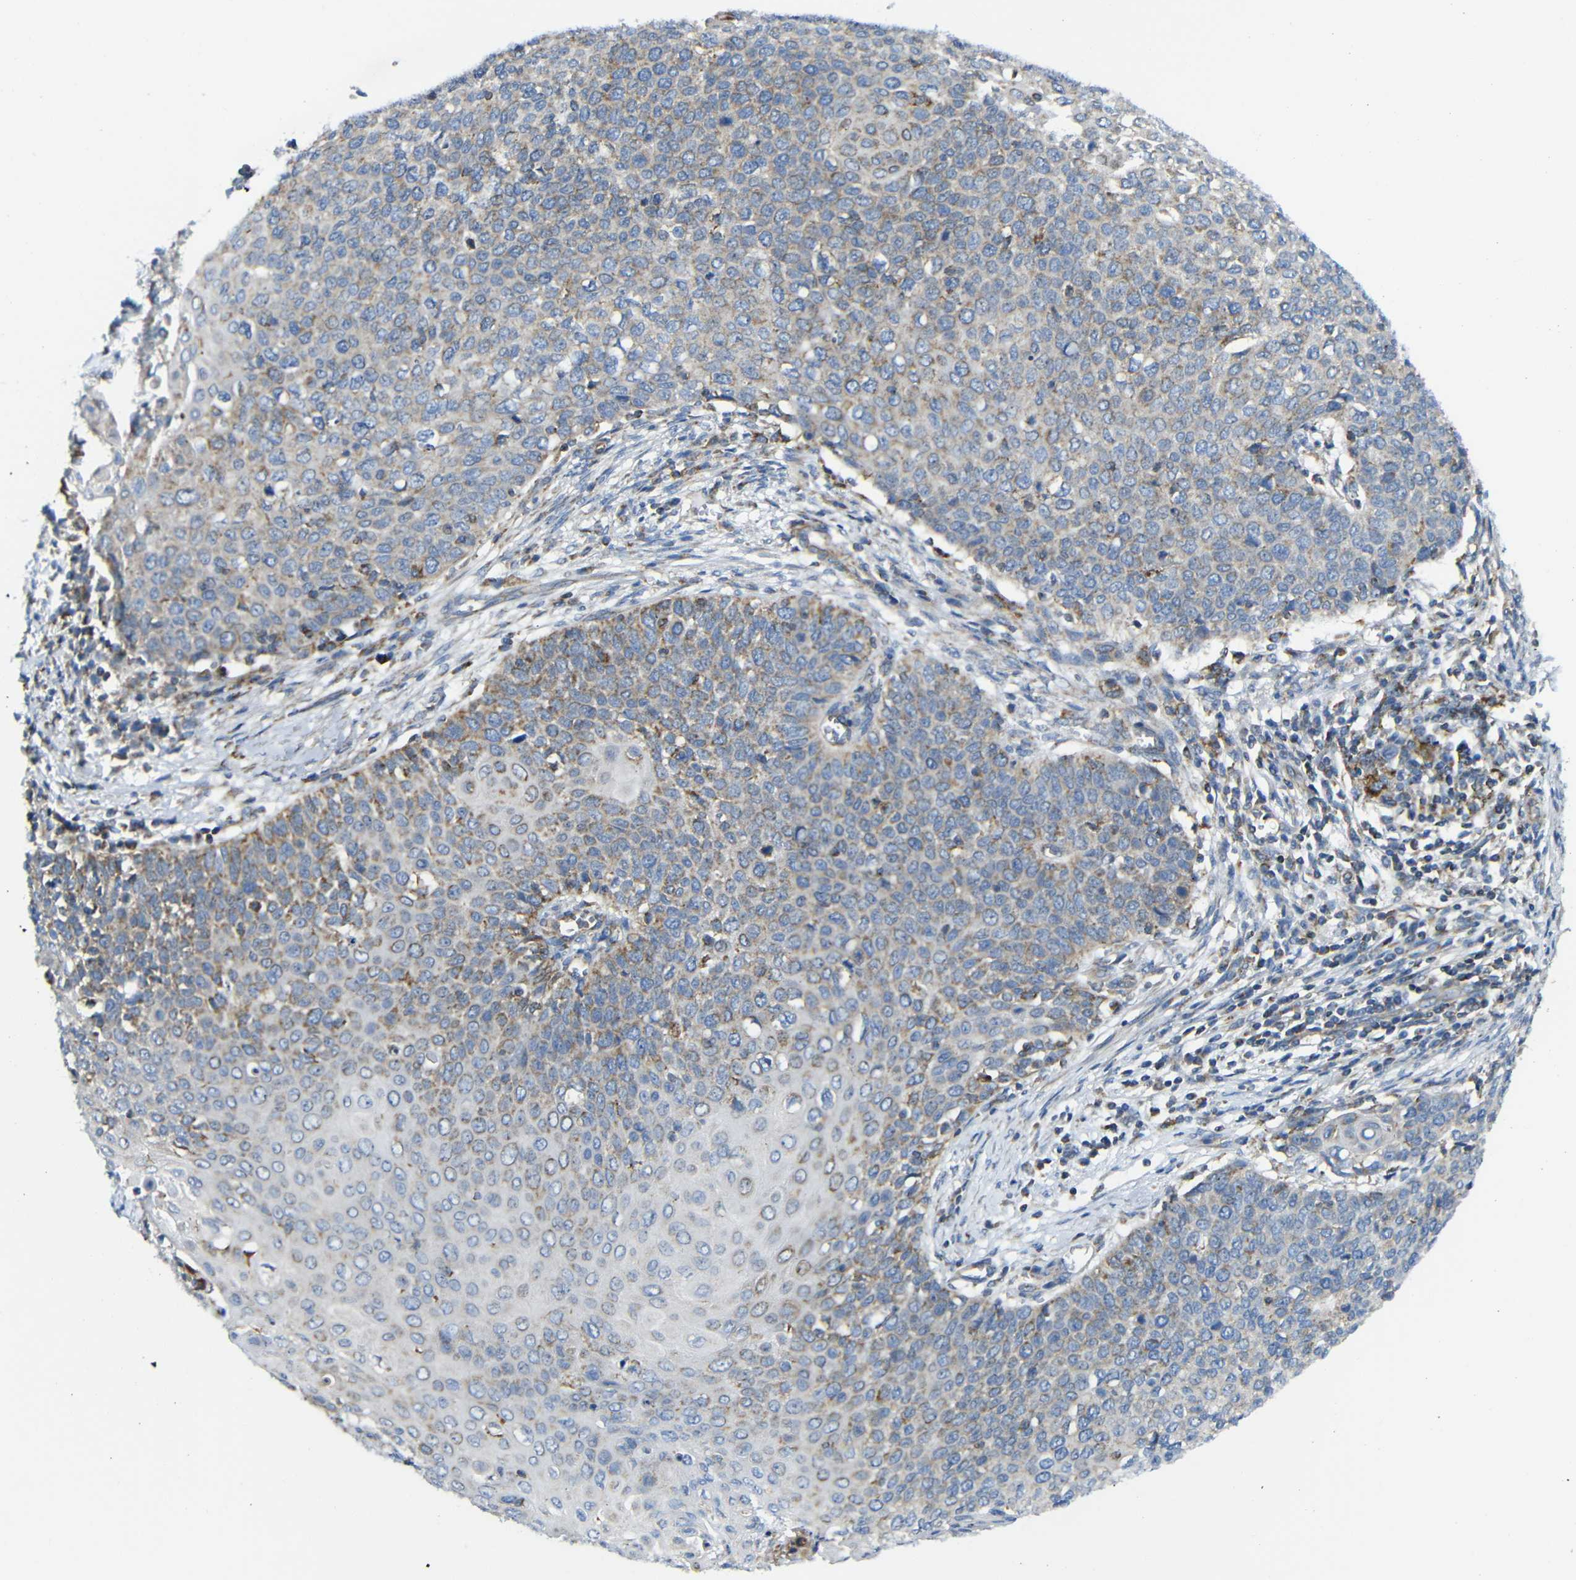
{"staining": {"intensity": "weak", "quantity": "25%-75%", "location": "cytoplasmic/membranous"}, "tissue": "cervical cancer", "cell_type": "Tumor cells", "image_type": "cancer", "snomed": [{"axis": "morphology", "description": "Squamous cell carcinoma, NOS"}, {"axis": "topography", "description": "Cervix"}], "caption": "A micrograph of cervical cancer (squamous cell carcinoma) stained for a protein reveals weak cytoplasmic/membranous brown staining in tumor cells. Immunohistochemistry stains the protein in brown and the nuclei are stained blue.", "gene": "PDCD1LG2", "patient": {"sex": "female", "age": 39}}